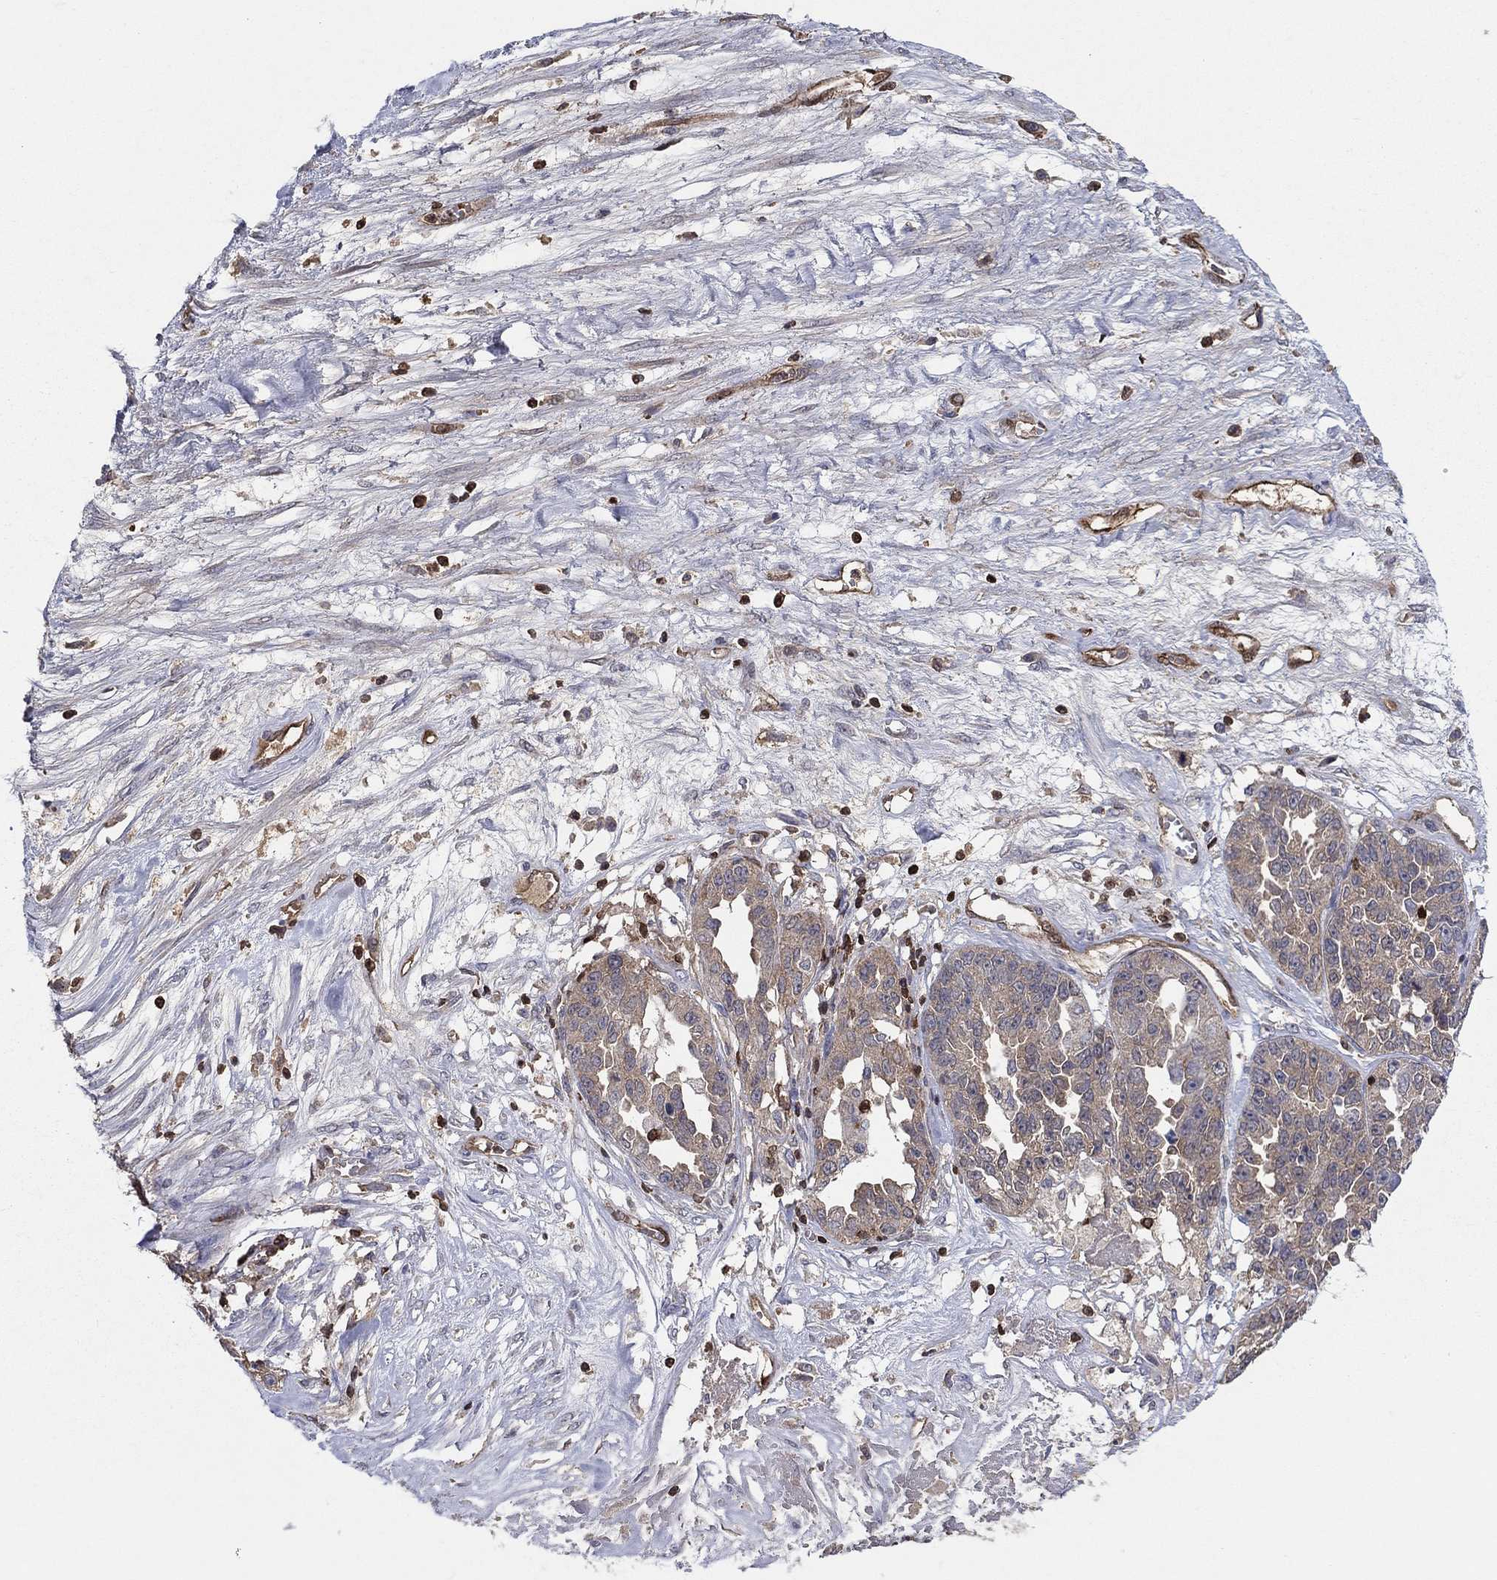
{"staining": {"intensity": "weak", "quantity": "<25%", "location": "cytoplasmic/membranous"}, "tissue": "ovarian cancer", "cell_type": "Tumor cells", "image_type": "cancer", "snomed": [{"axis": "morphology", "description": "Cystadenocarcinoma, serous, NOS"}, {"axis": "topography", "description": "Ovary"}], "caption": "The immunohistochemistry image has no significant expression in tumor cells of ovarian cancer (serous cystadenocarcinoma) tissue.", "gene": "AGFG2", "patient": {"sex": "female", "age": 87}}